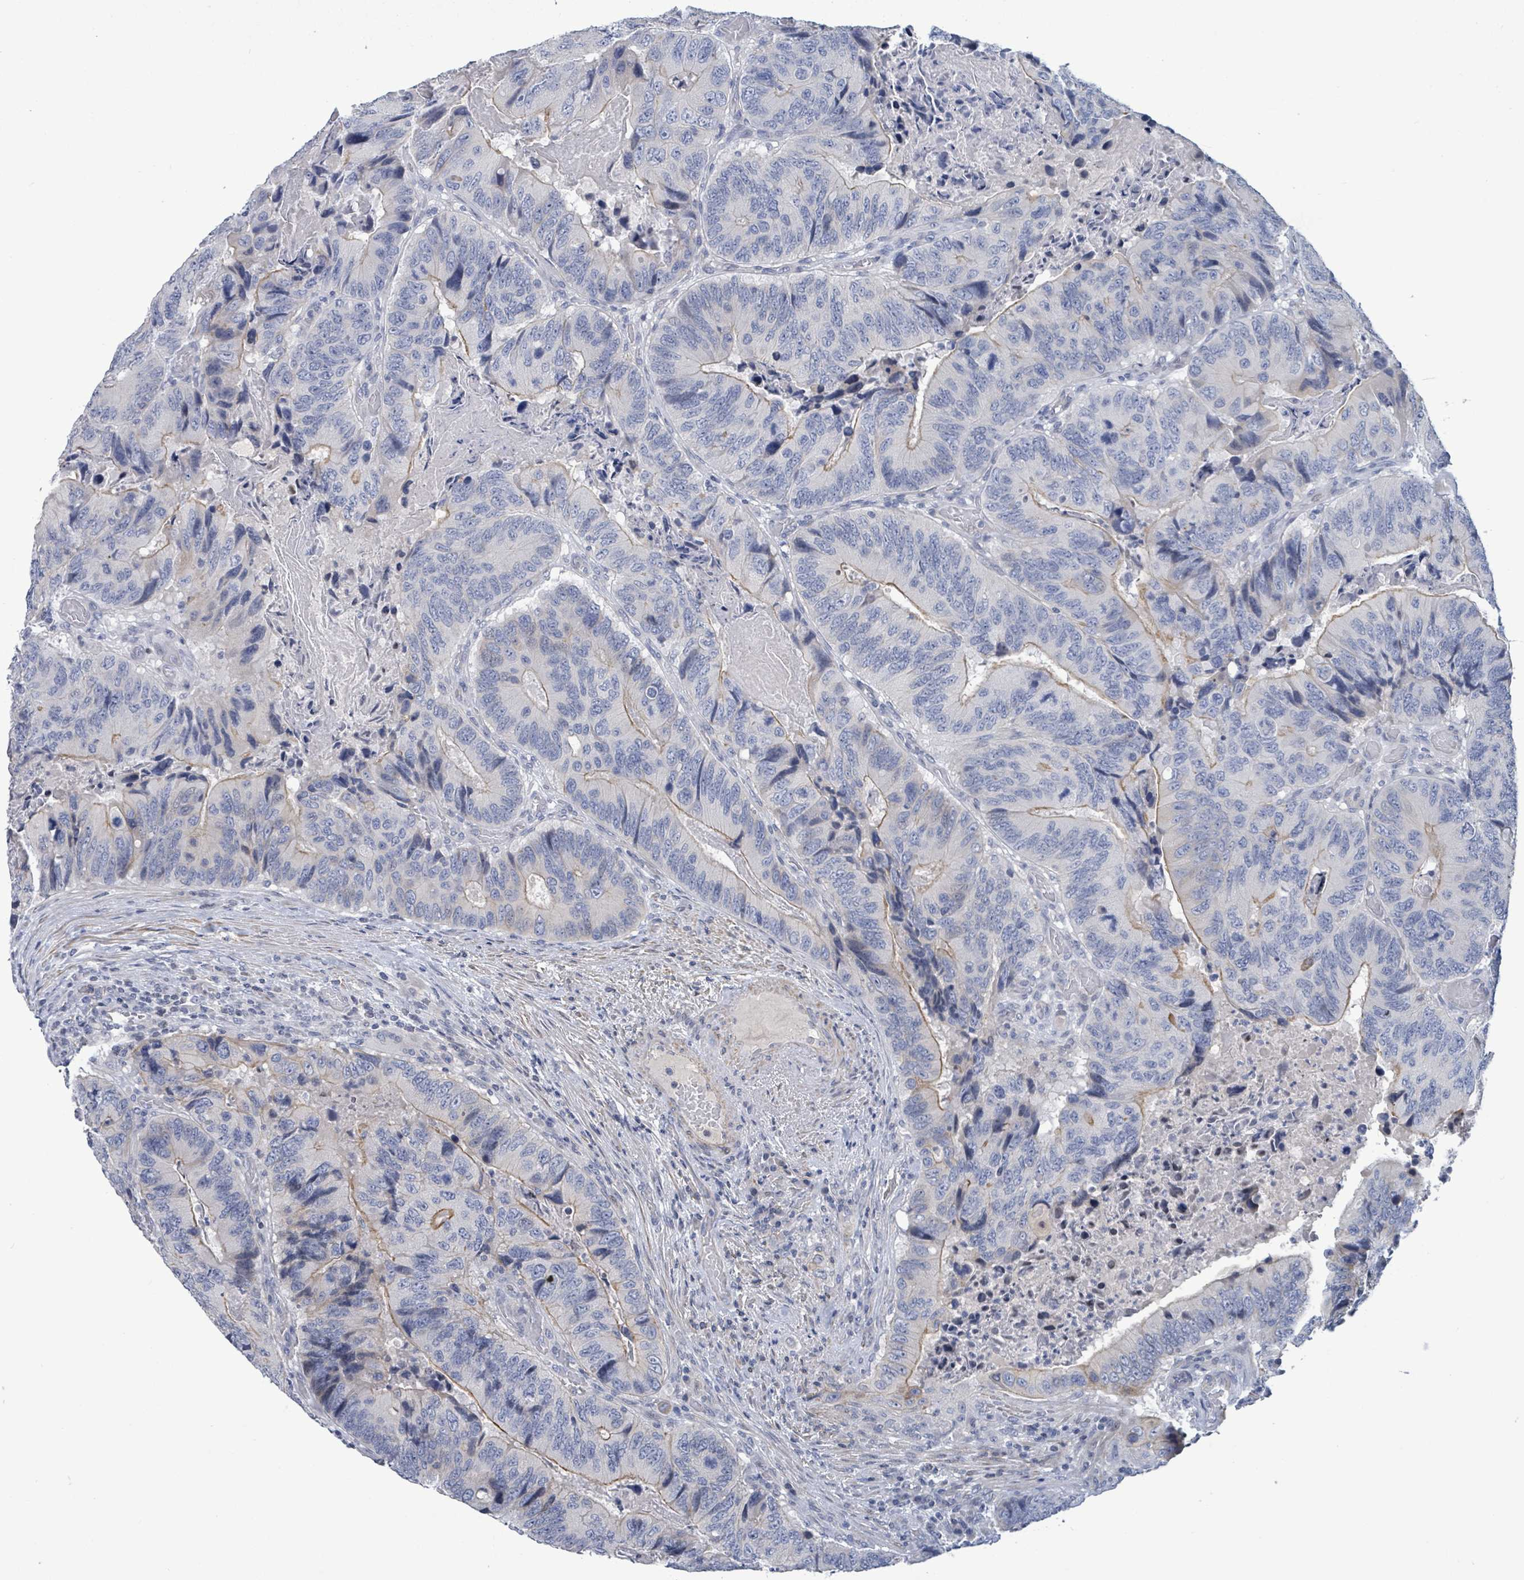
{"staining": {"intensity": "moderate", "quantity": "<25%", "location": "cytoplasmic/membranous"}, "tissue": "colorectal cancer", "cell_type": "Tumor cells", "image_type": "cancer", "snomed": [{"axis": "morphology", "description": "Adenocarcinoma, NOS"}, {"axis": "topography", "description": "Colon"}], "caption": "Colorectal cancer tissue exhibits moderate cytoplasmic/membranous staining in about <25% of tumor cells The staining was performed using DAB (3,3'-diaminobenzidine), with brown indicating positive protein expression. Nuclei are stained blue with hematoxylin.", "gene": "NTN3", "patient": {"sex": "male", "age": 84}}